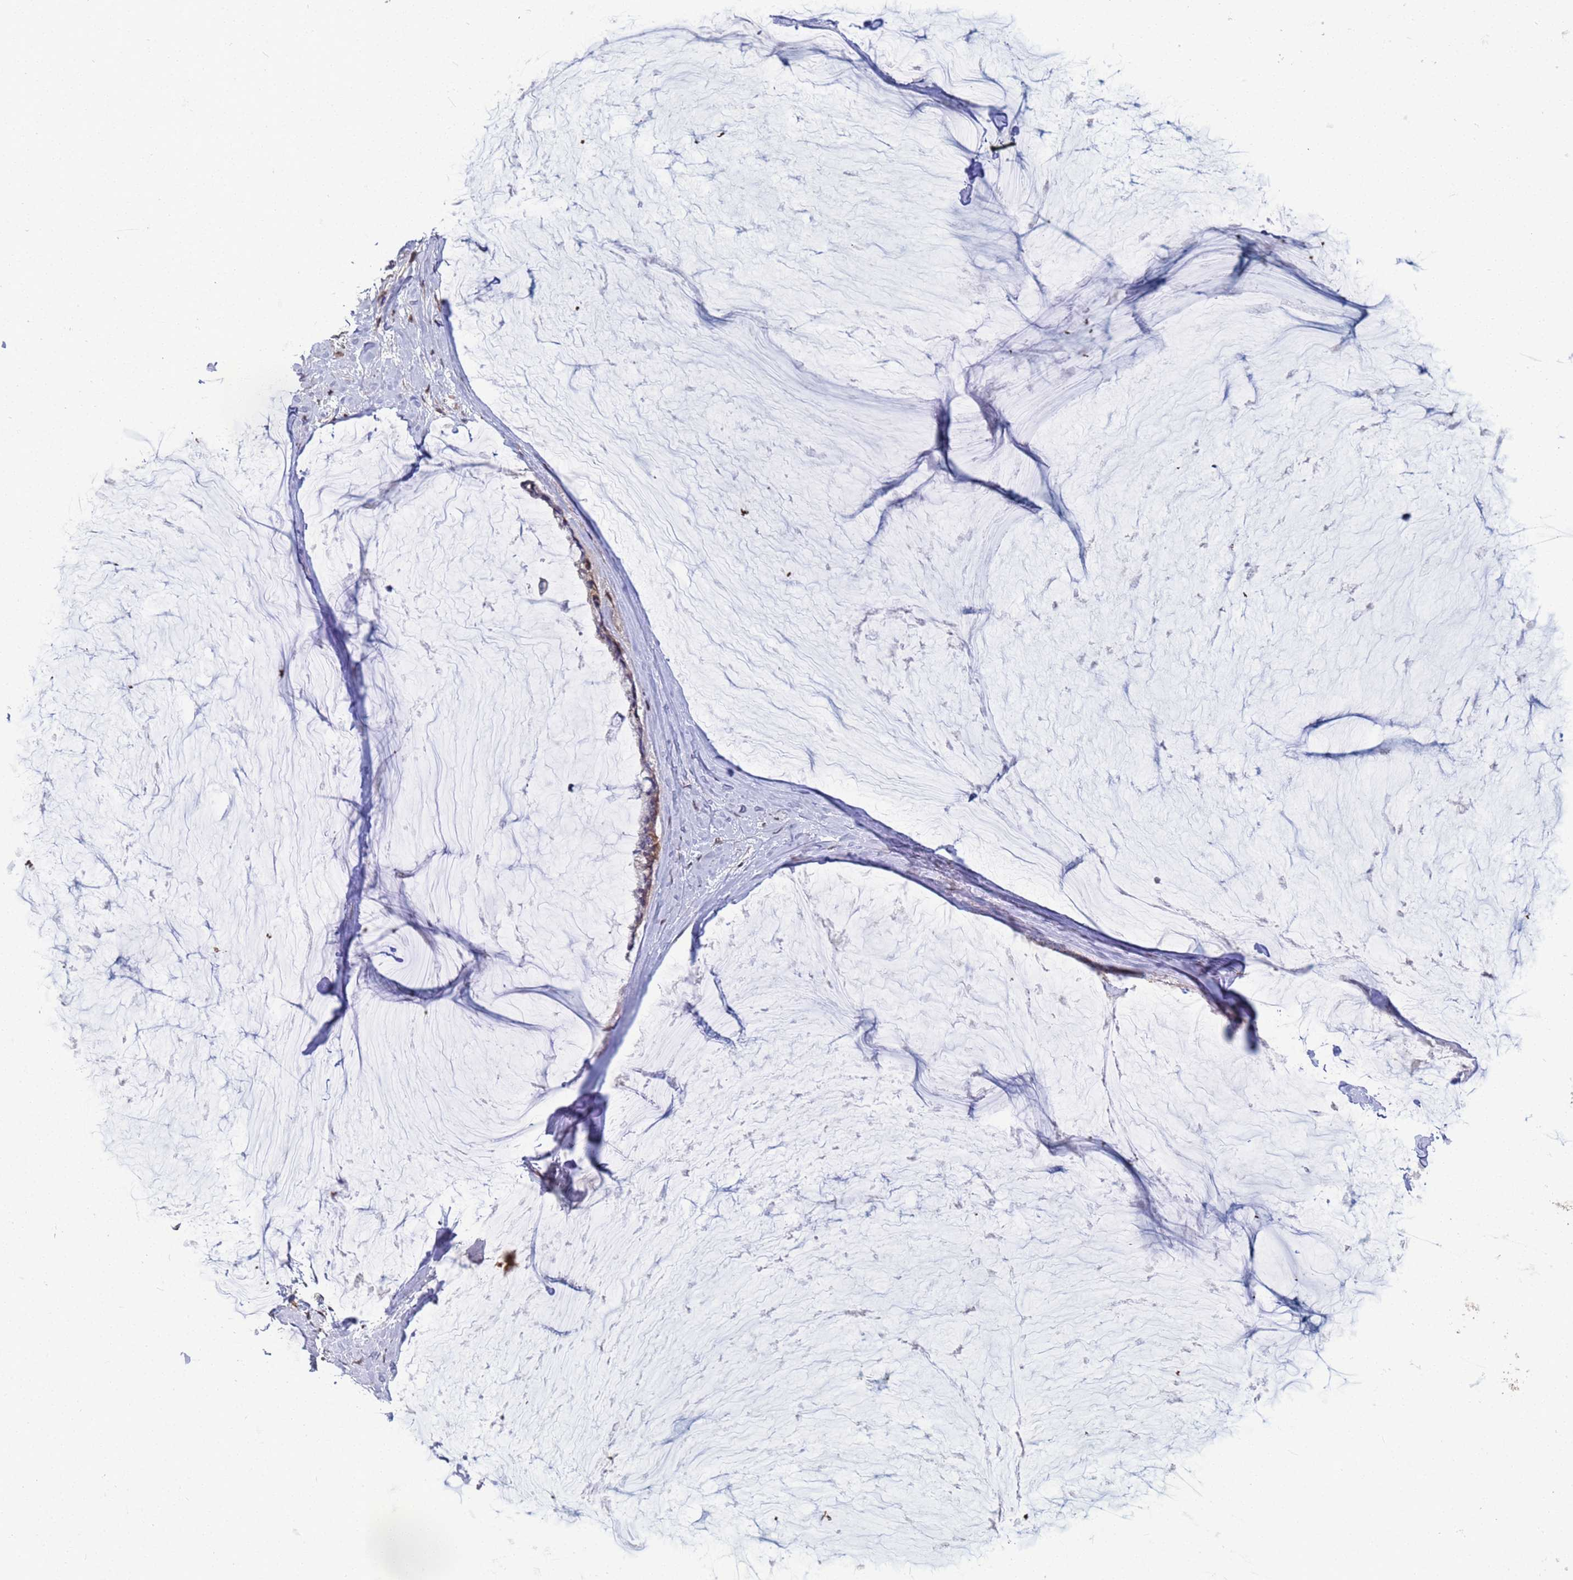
{"staining": {"intensity": "weak", "quantity": ">75%", "location": "cytoplasmic/membranous"}, "tissue": "ovarian cancer", "cell_type": "Tumor cells", "image_type": "cancer", "snomed": [{"axis": "morphology", "description": "Cystadenocarcinoma, mucinous, NOS"}, {"axis": "topography", "description": "Ovary"}], "caption": "About >75% of tumor cells in human ovarian mucinous cystadenocarcinoma demonstrate weak cytoplasmic/membranous protein expression as visualized by brown immunohistochemical staining.", "gene": "CFAP119", "patient": {"sex": "female", "age": 39}}